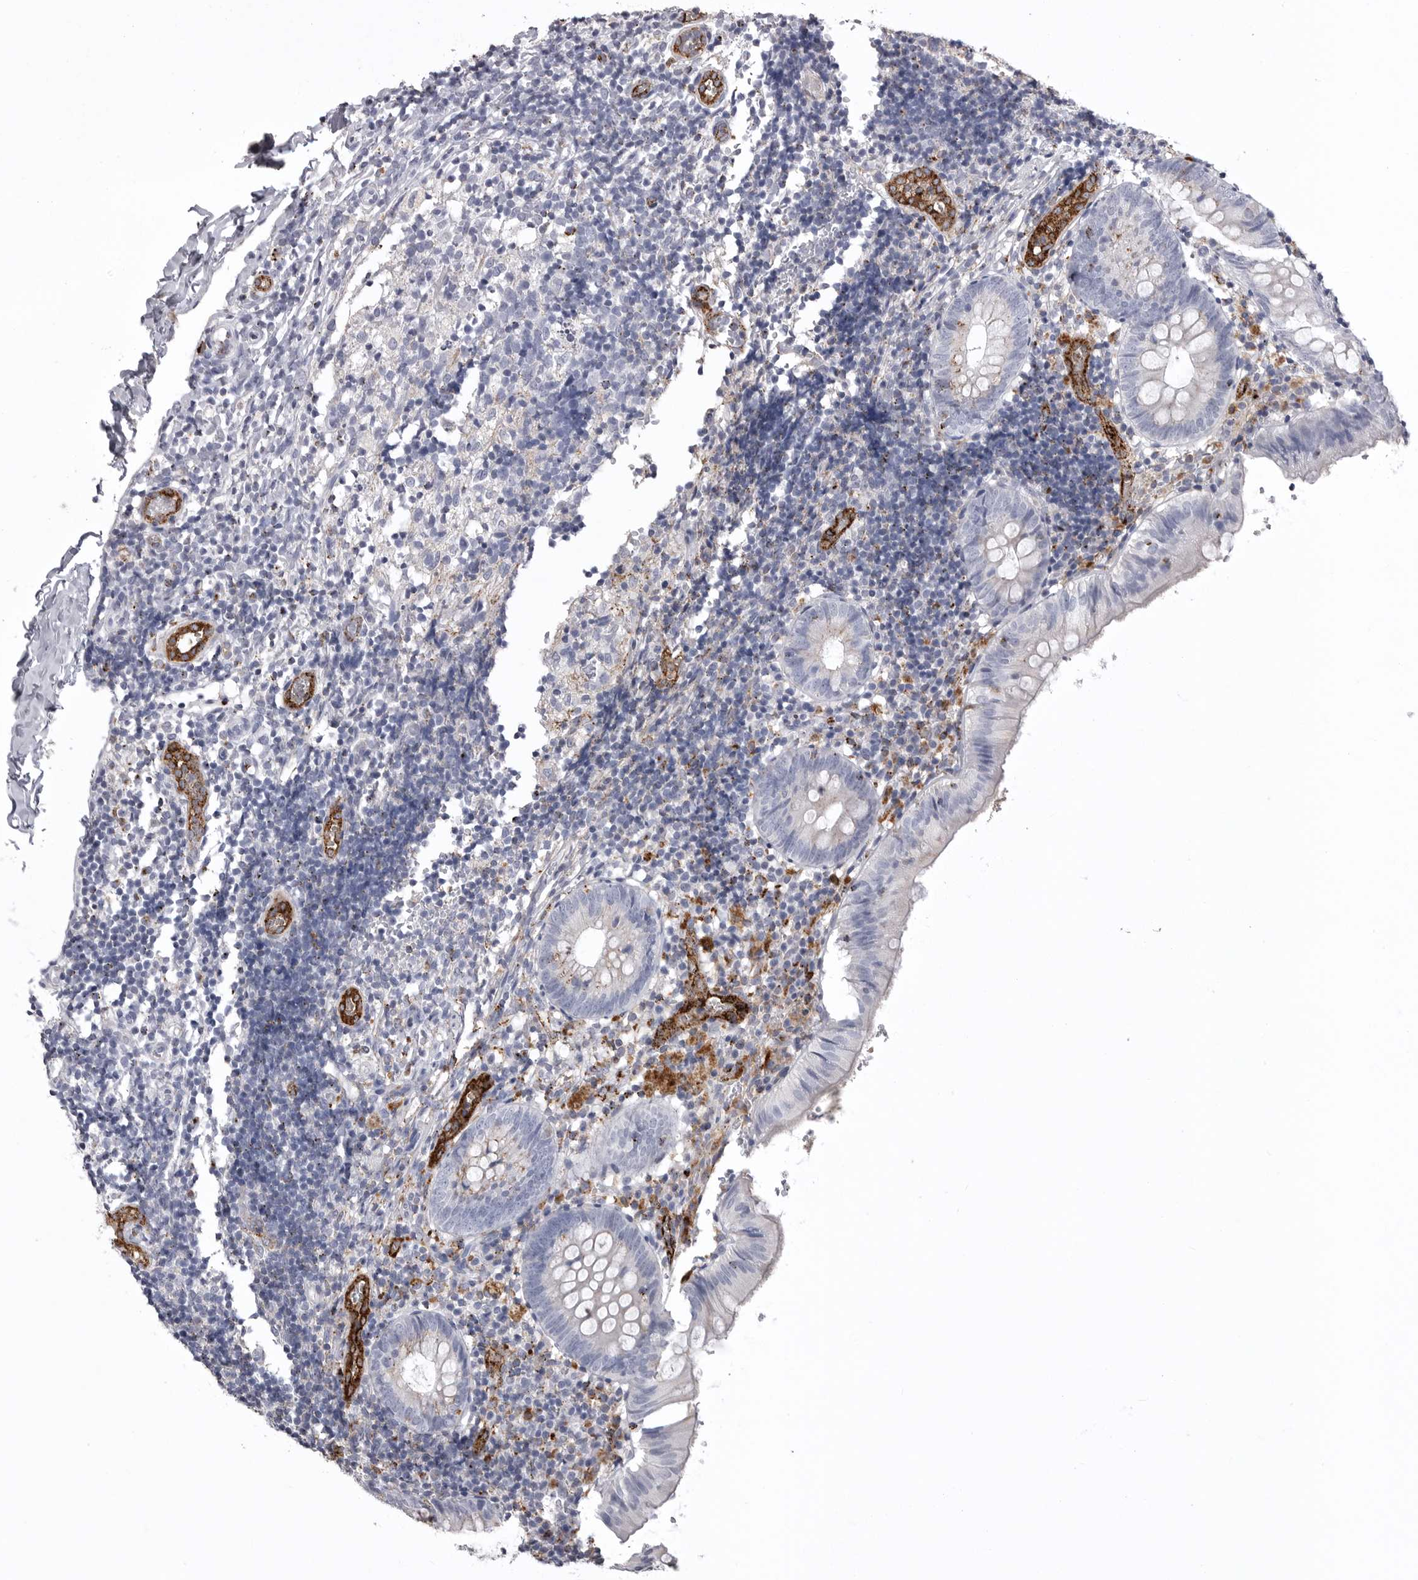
{"staining": {"intensity": "negative", "quantity": "none", "location": "none"}, "tissue": "appendix", "cell_type": "Glandular cells", "image_type": "normal", "snomed": [{"axis": "morphology", "description": "Normal tissue, NOS"}, {"axis": "topography", "description": "Appendix"}], "caption": "A micrograph of human appendix is negative for staining in glandular cells. (Brightfield microscopy of DAB immunohistochemistry at high magnification).", "gene": "PSPN", "patient": {"sex": "male", "age": 8}}